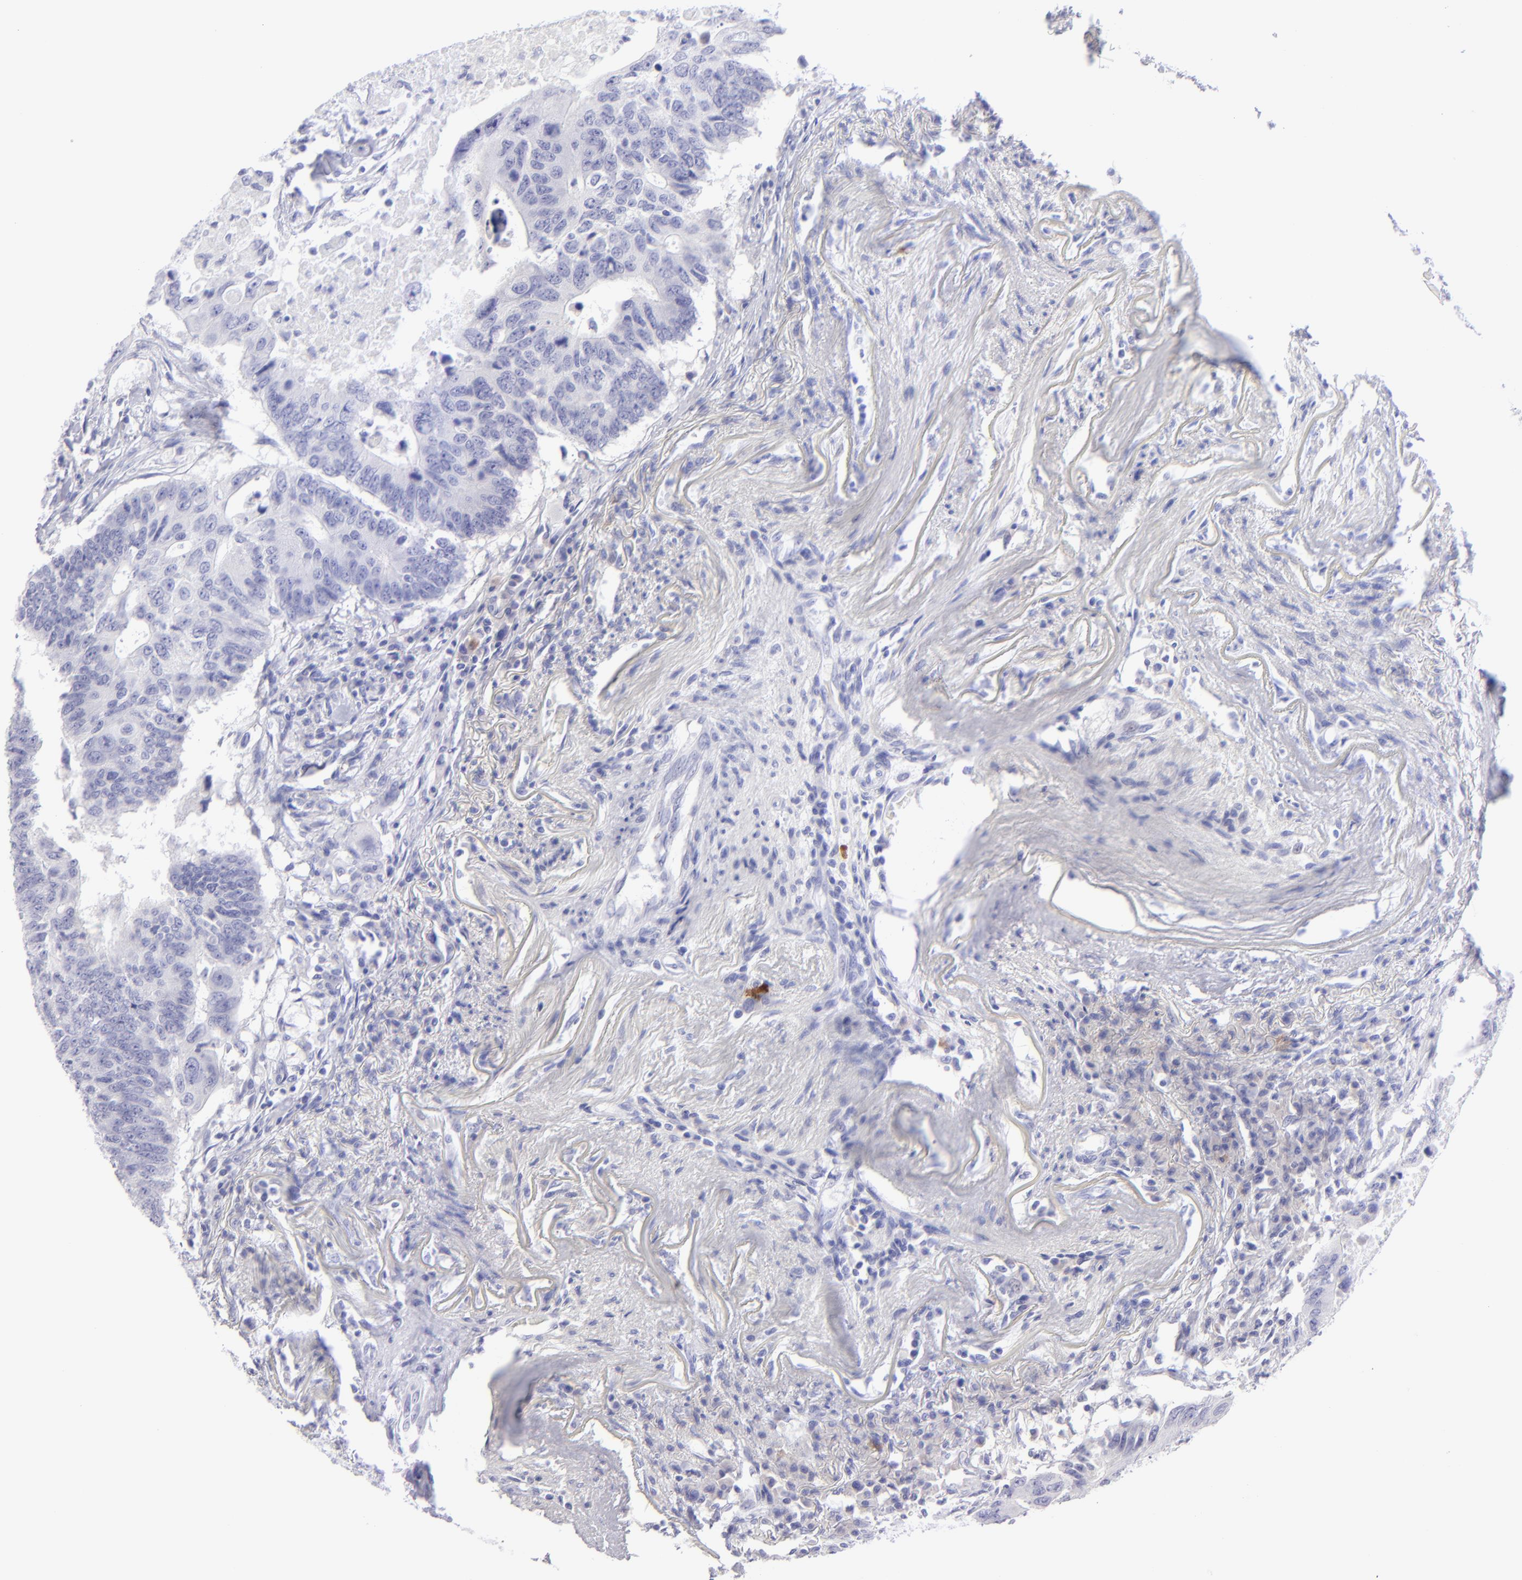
{"staining": {"intensity": "negative", "quantity": "none", "location": "none"}, "tissue": "colorectal cancer", "cell_type": "Tumor cells", "image_type": "cancer", "snomed": [{"axis": "morphology", "description": "Adenocarcinoma, NOS"}, {"axis": "topography", "description": "Colon"}], "caption": "An immunohistochemistry photomicrograph of adenocarcinoma (colorectal) is shown. There is no staining in tumor cells of adenocarcinoma (colorectal).", "gene": "SLC1A2", "patient": {"sex": "male", "age": 71}}